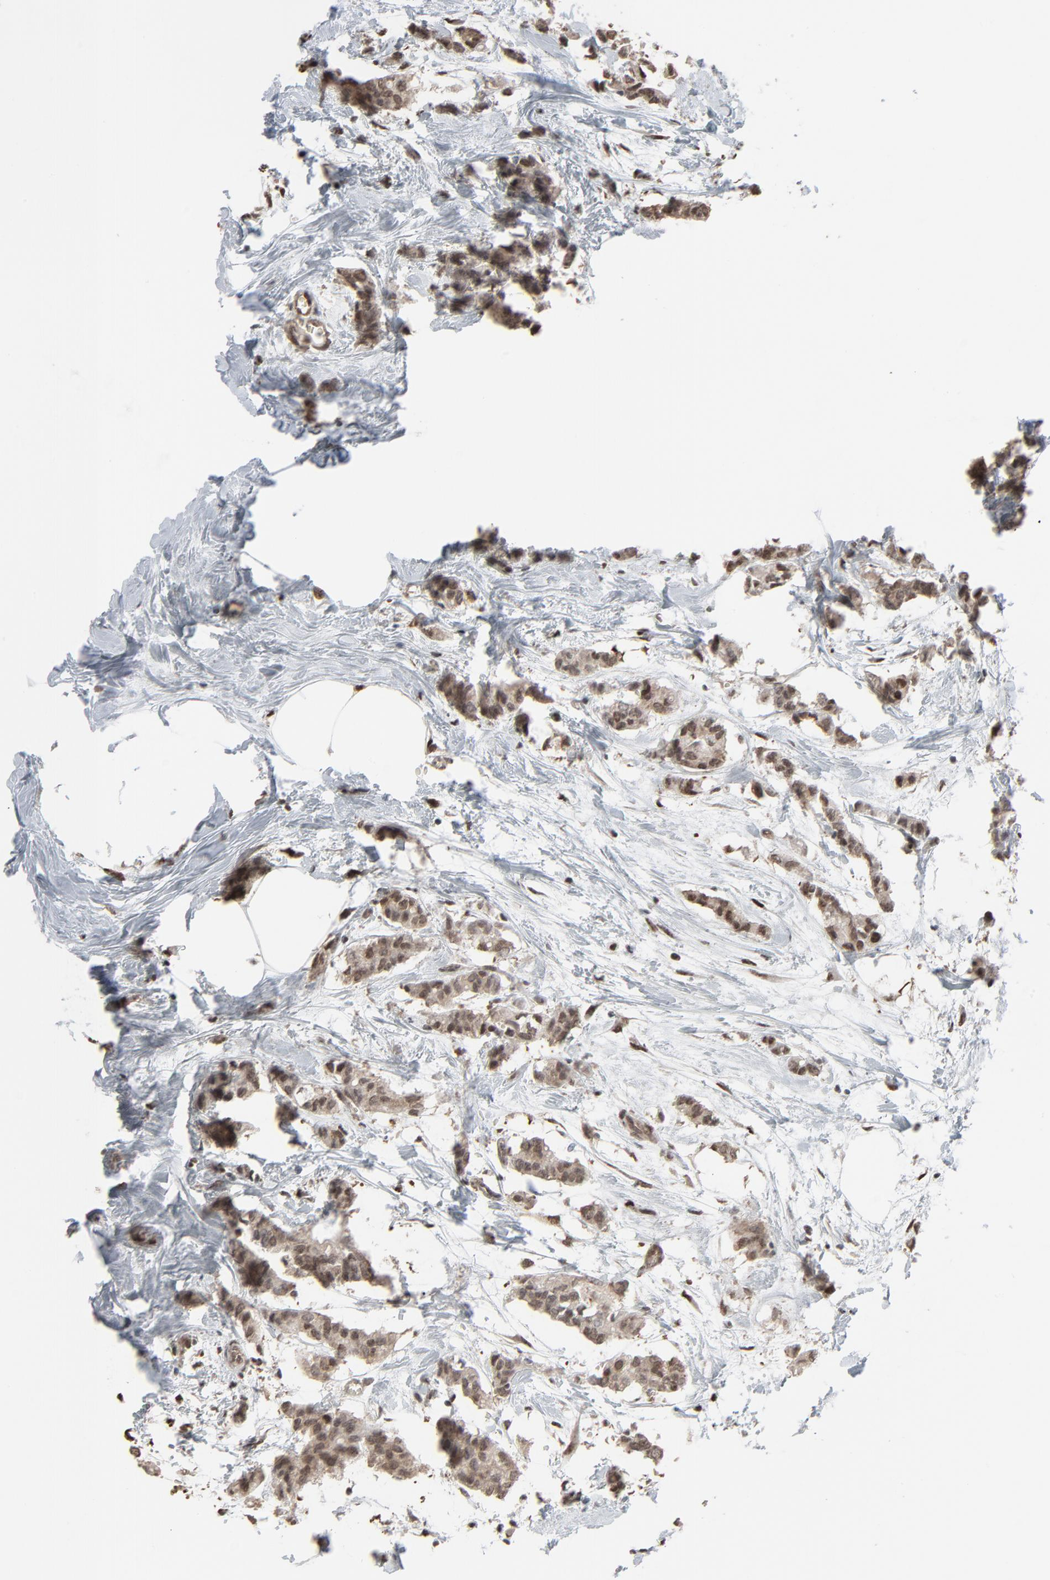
{"staining": {"intensity": "moderate", "quantity": ">75%", "location": "cytoplasmic/membranous,nuclear"}, "tissue": "breast cancer", "cell_type": "Tumor cells", "image_type": "cancer", "snomed": [{"axis": "morphology", "description": "Duct carcinoma"}, {"axis": "topography", "description": "Breast"}], "caption": "Immunohistochemical staining of human breast invasive ductal carcinoma exhibits medium levels of moderate cytoplasmic/membranous and nuclear protein positivity in approximately >75% of tumor cells.", "gene": "MEIS2", "patient": {"sex": "female", "age": 84}}